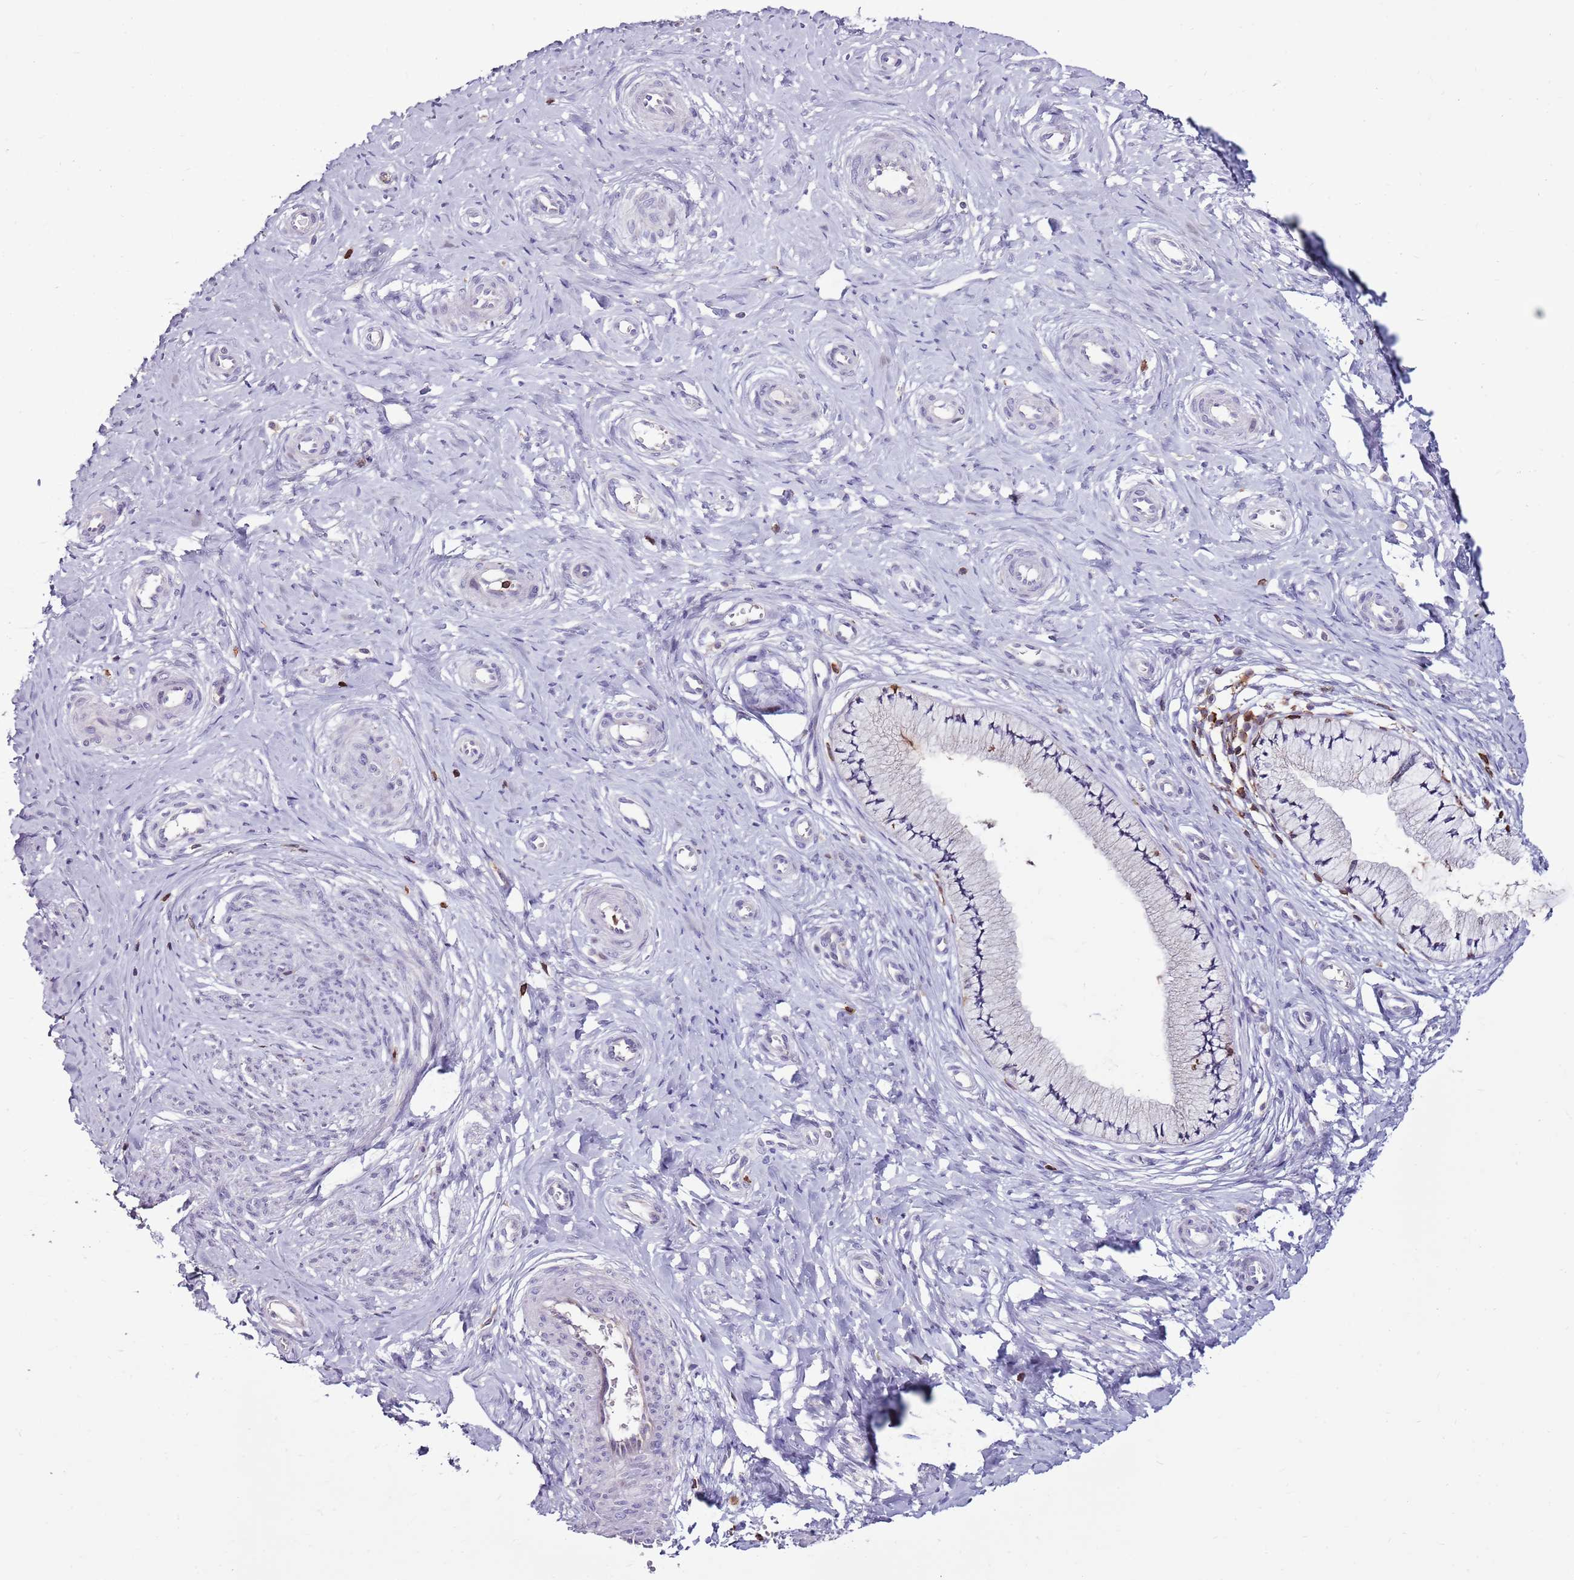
{"staining": {"intensity": "weak", "quantity": "25%-75%", "location": "cytoplasmic/membranous"}, "tissue": "cervix", "cell_type": "Glandular cells", "image_type": "normal", "snomed": [{"axis": "morphology", "description": "Normal tissue, NOS"}, {"axis": "topography", "description": "Cervix"}], "caption": "The image displays staining of normal cervix, revealing weak cytoplasmic/membranous protein positivity (brown color) within glandular cells.", "gene": "ZSWIM1", "patient": {"sex": "female", "age": 36}}